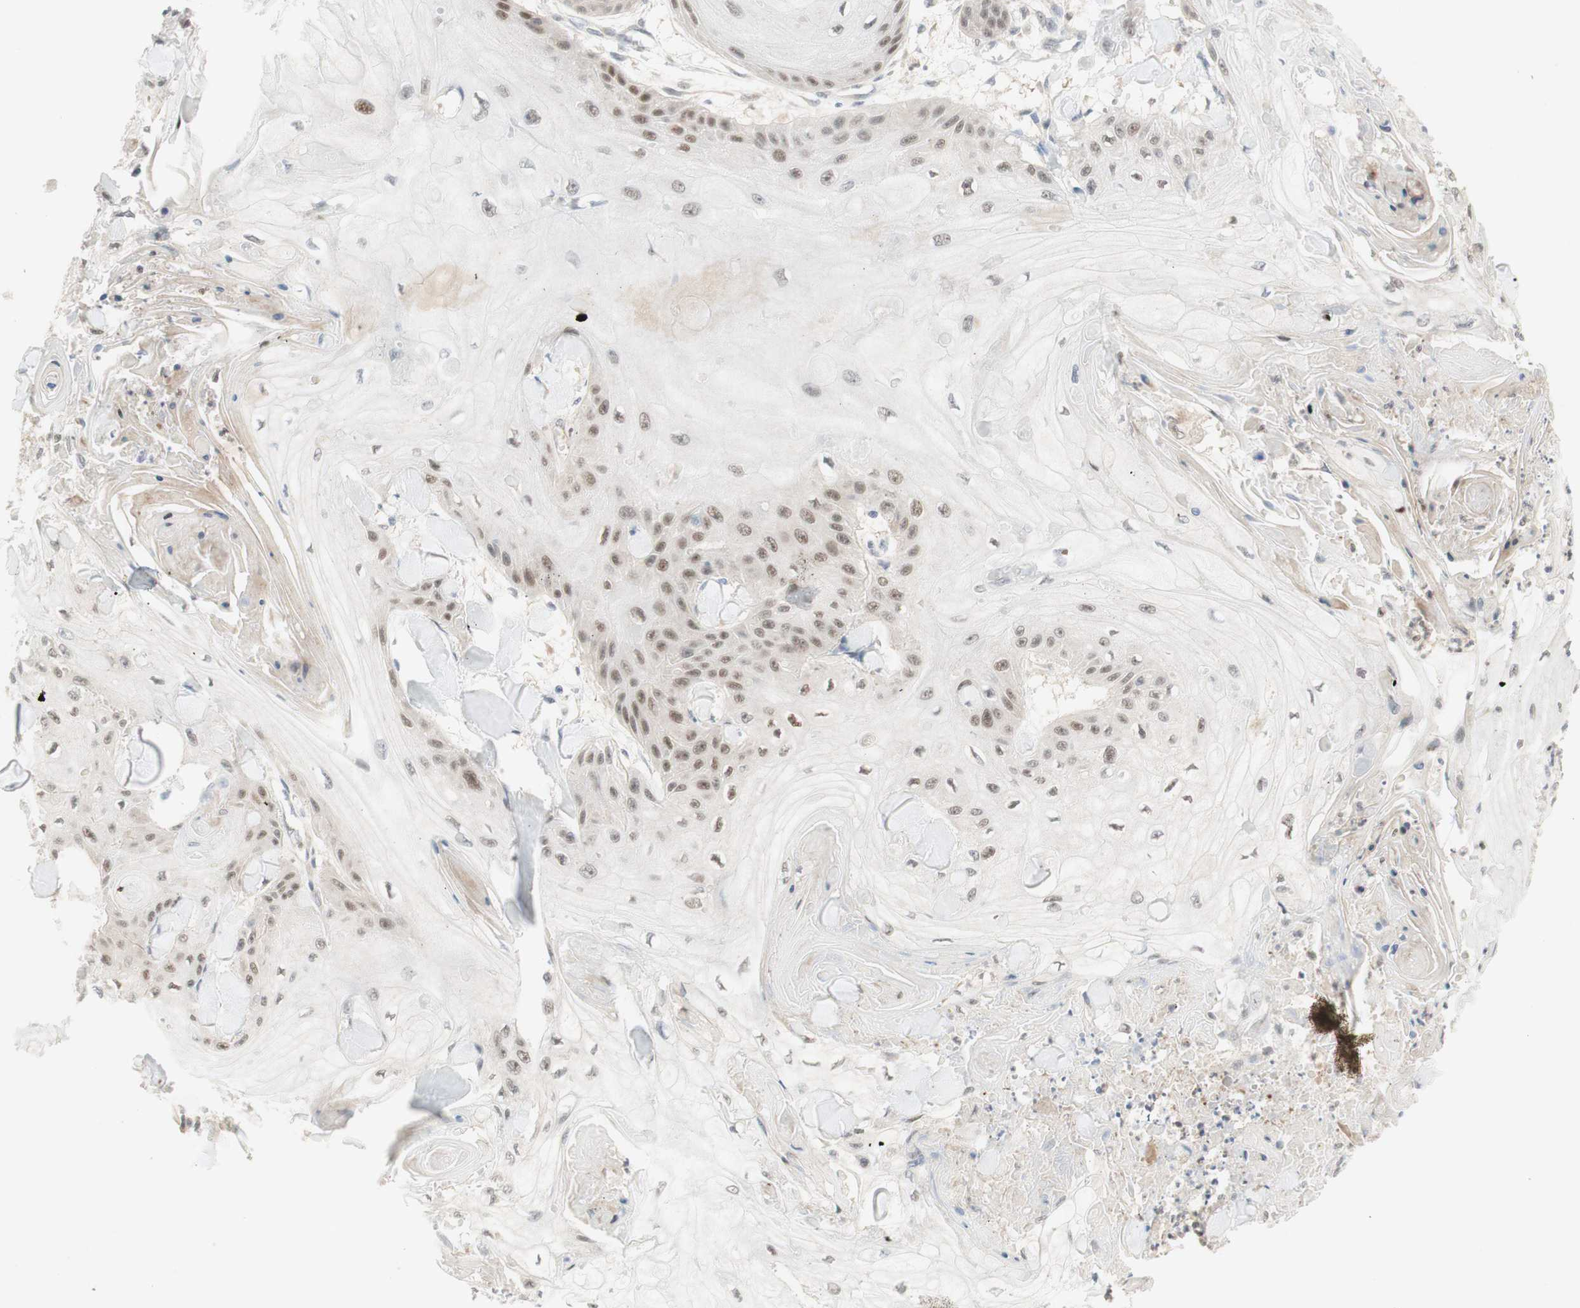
{"staining": {"intensity": "weak", "quantity": ">75%", "location": "nuclear"}, "tissue": "skin cancer", "cell_type": "Tumor cells", "image_type": "cancer", "snomed": [{"axis": "morphology", "description": "Squamous cell carcinoma, NOS"}, {"axis": "topography", "description": "Skin"}], "caption": "Skin cancer stained with DAB (3,3'-diaminobenzidine) immunohistochemistry reveals low levels of weak nuclear positivity in about >75% of tumor cells. The protein of interest is stained brown, and the nuclei are stained in blue (DAB (3,3'-diaminobenzidine) IHC with brightfield microscopy, high magnification).", "gene": "RFNG", "patient": {"sex": "male", "age": 74}}